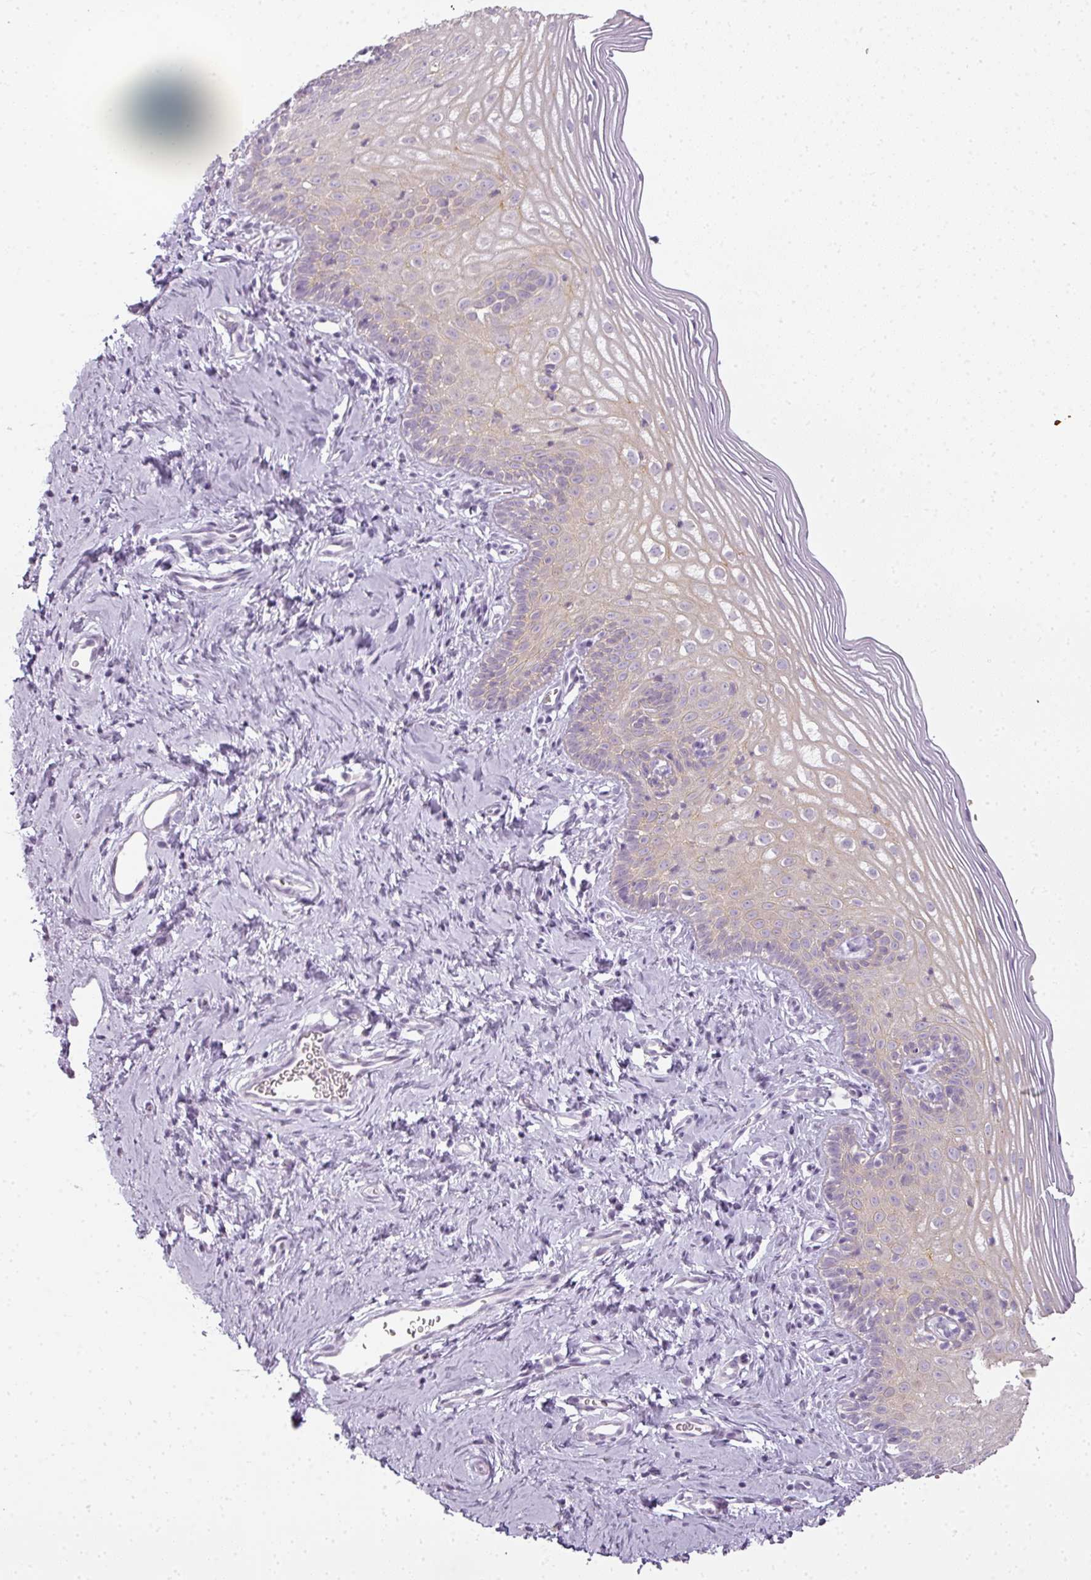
{"staining": {"intensity": "negative", "quantity": "none", "location": "none"}, "tissue": "cervix", "cell_type": "Glandular cells", "image_type": "normal", "snomed": [{"axis": "morphology", "description": "Normal tissue, NOS"}, {"axis": "topography", "description": "Cervix"}], "caption": "IHC photomicrograph of unremarkable cervix: cervix stained with DAB (3,3'-diaminobenzidine) displays no significant protein positivity in glandular cells. (Brightfield microscopy of DAB (3,3'-diaminobenzidine) IHC at high magnification).", "gene": "RBMY1A1", "patient": {"sex": "female", "age": 44}}